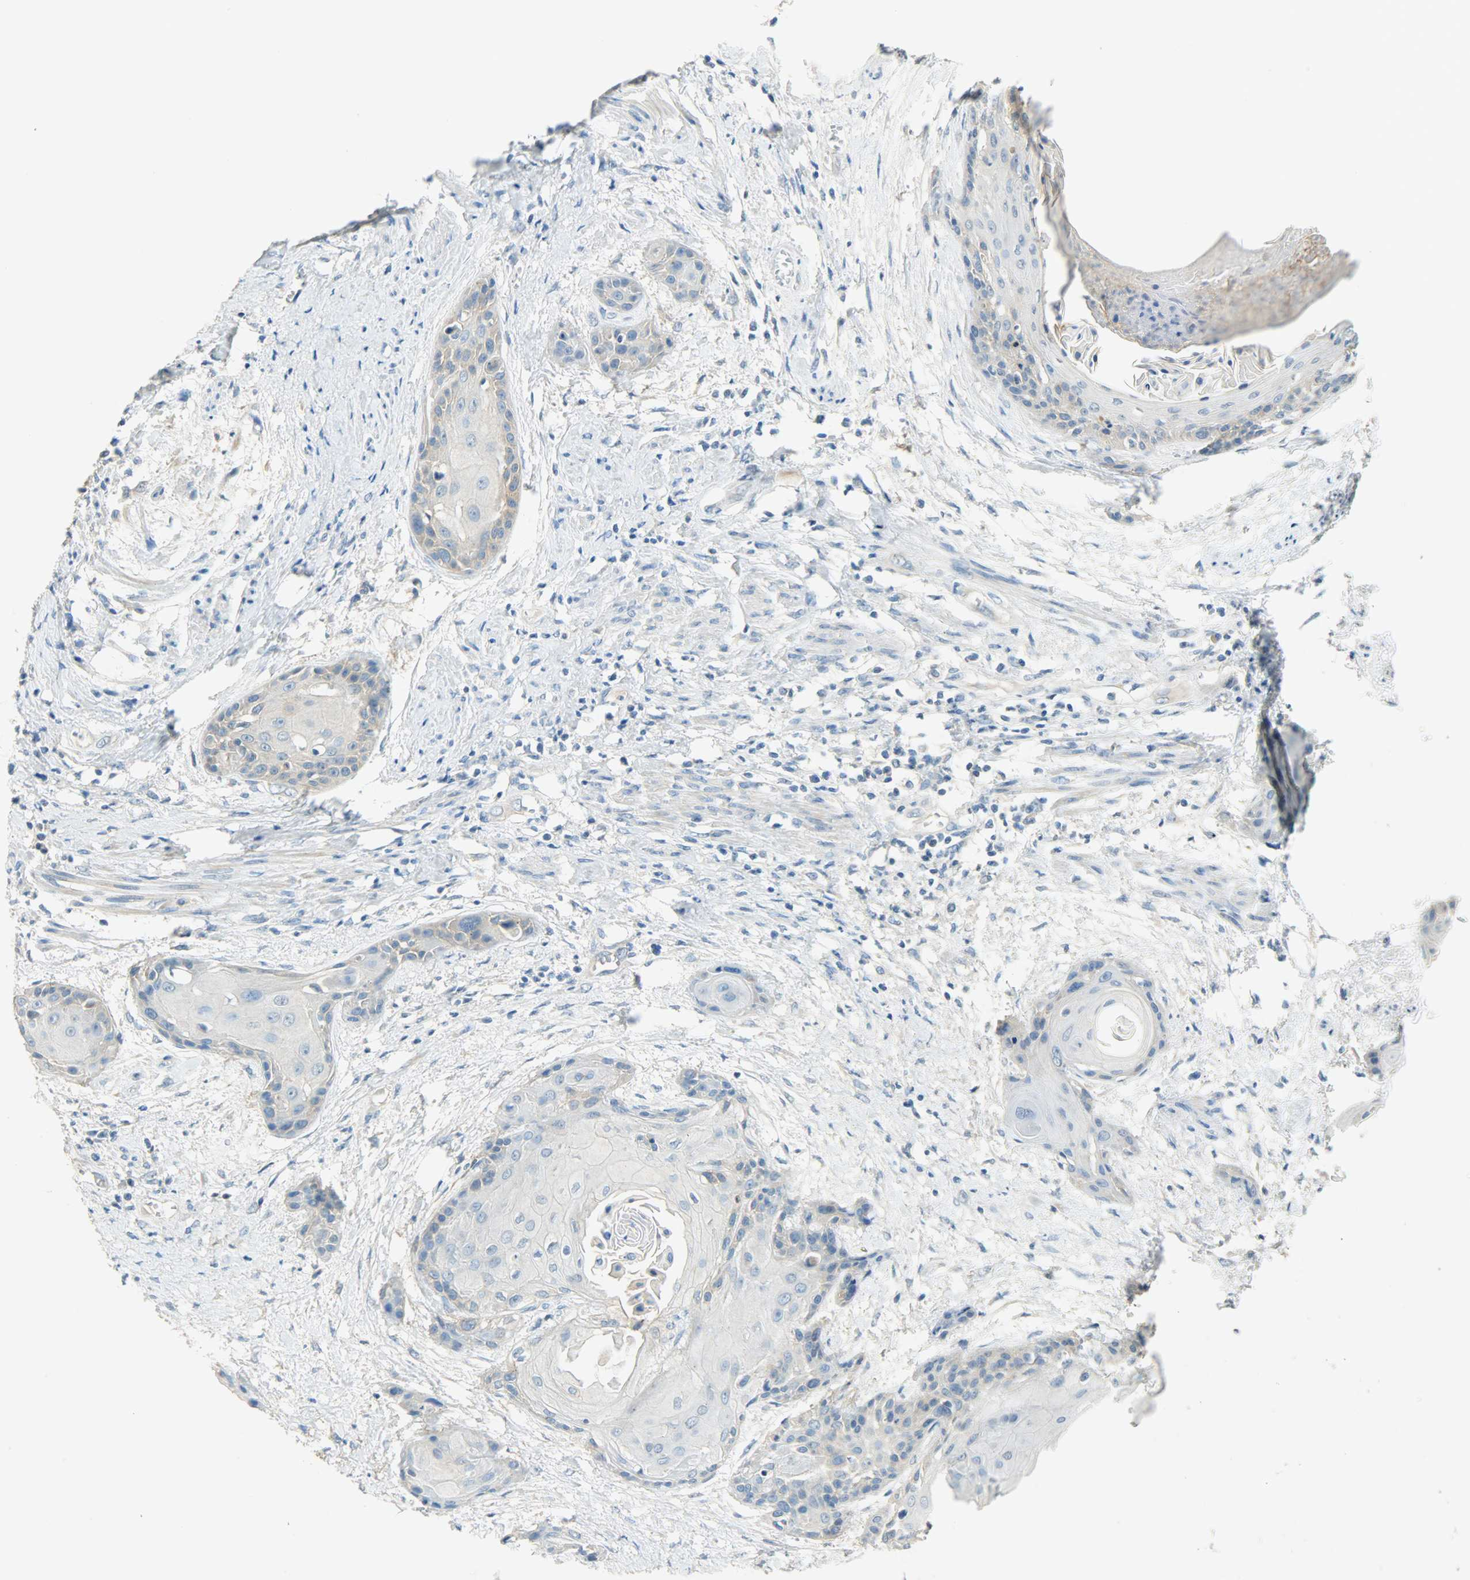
{"staining": {"intensity": "moderate", "quantity": "<25%", "location": "cytoplasmic/membranous"}, "tissue": "cervical cancer", "cell_type": "Tumor cells", "image_type": "cancer", "snomed": [{"axis": "morphology", "description": "Squamous cell carcinoma, NOS"}, {"axis": "topography", "description": "Cervix"}], "caption": "Cervical cancer stained for a protein (brown) demonstrates moderate cytoplasmic/membranous positive staining in about <25% of tumor cells.", "gene": "DSG2", "patient": {"sex": "female", "age": 57}}